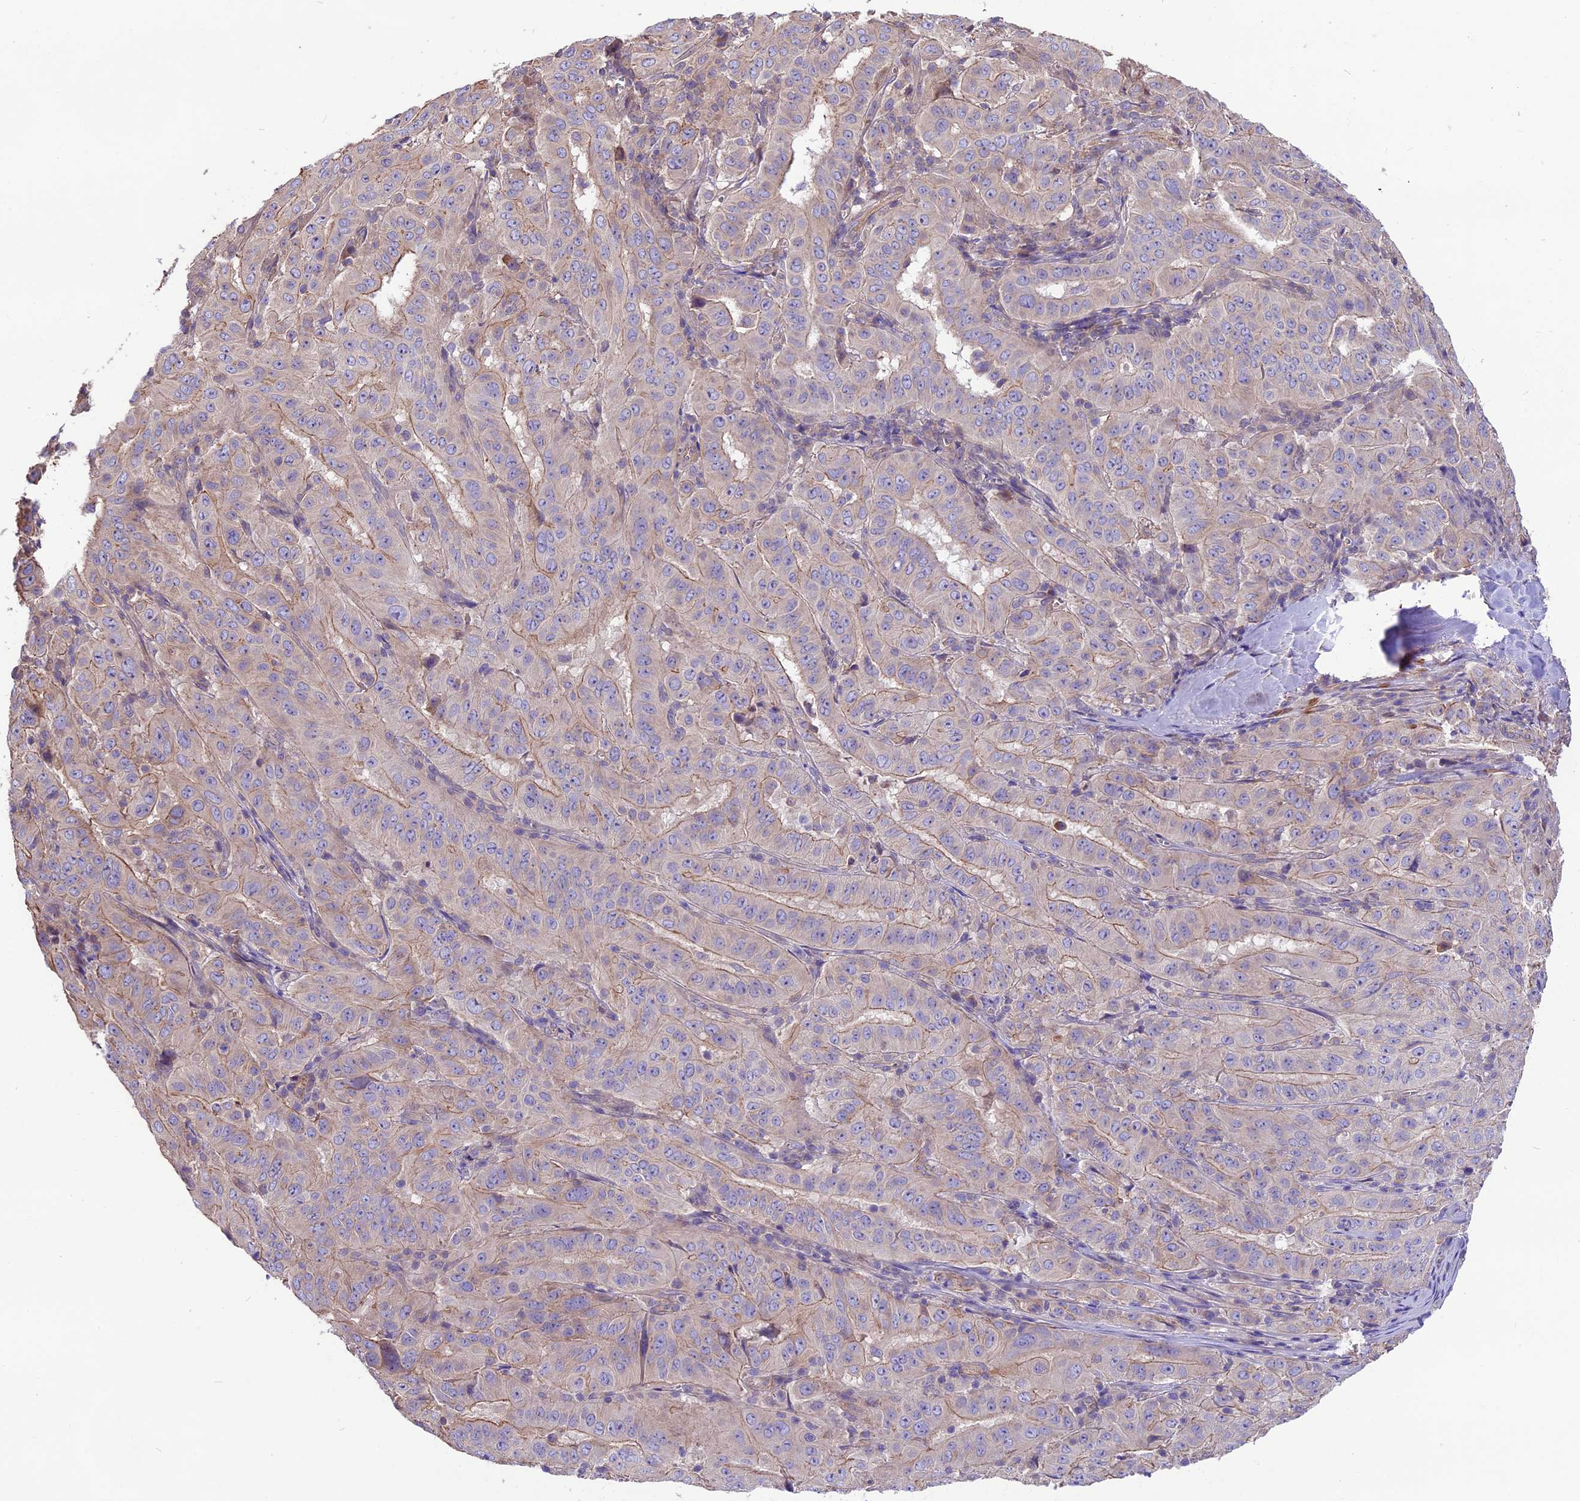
{"staining": {"intensity": "weak", "quantity": "25%-75%", "location": "cytoplasmic/membranous"}, "tissue": "pancreatic cancer", "cell_type": "Tumor cells", "image_type": "cancer", "snomed": [{"axis": "morphology", "description": "Adenocarcinoma, NOS"}, {"axis": "topography", "description": "Pancreas"}], "caption": "Protein expression analysis of human pancreatic adenocarcinoma reveals weak cytoplasmic/membranous staining in approximately 25%-75% of tumor cells.", "gene": "ANO3", "patient": {"sex": "male", "age": 63}}